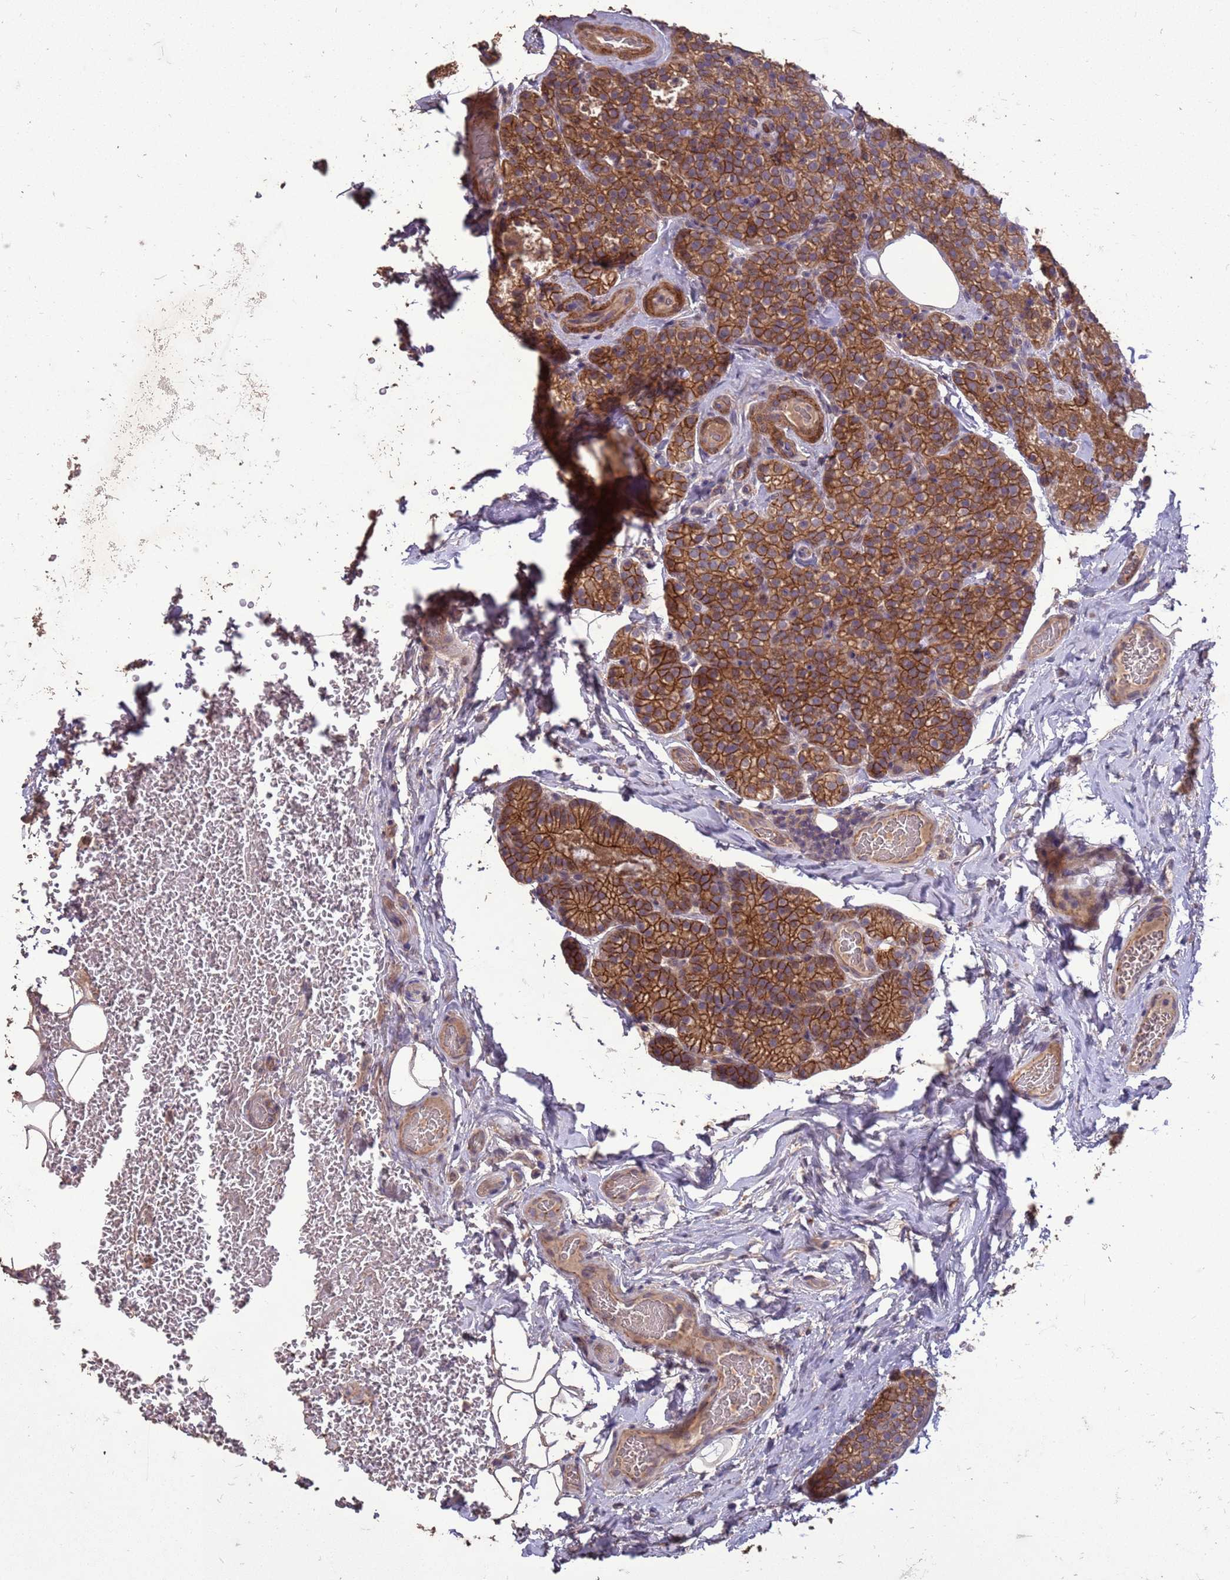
{"staining": {"intensity": "strong", "quantity": ">75%", "location": "cytoplasmic/membranous"}, "tissue": "parathyroid gland", "cell_type": "Glandular cells", "image_type": "normal", "snomed": [{"axis": "morphology", "description": "Normal tissue, NOS"}, {"axis": "topography", "description": "Parathyroid gland"}], "caption": "DAB (3,3'-diaminobenzidine) immunohistochemical staining of benign parathyroid gland shows strong cytoplasmic/membranous protein expression in about >75% of glandular cells. (DAB IHC with brightfield microscopy, high magnification).", "gene": "SLC9B2", "patient": {"sex": "female", "age": 45}}